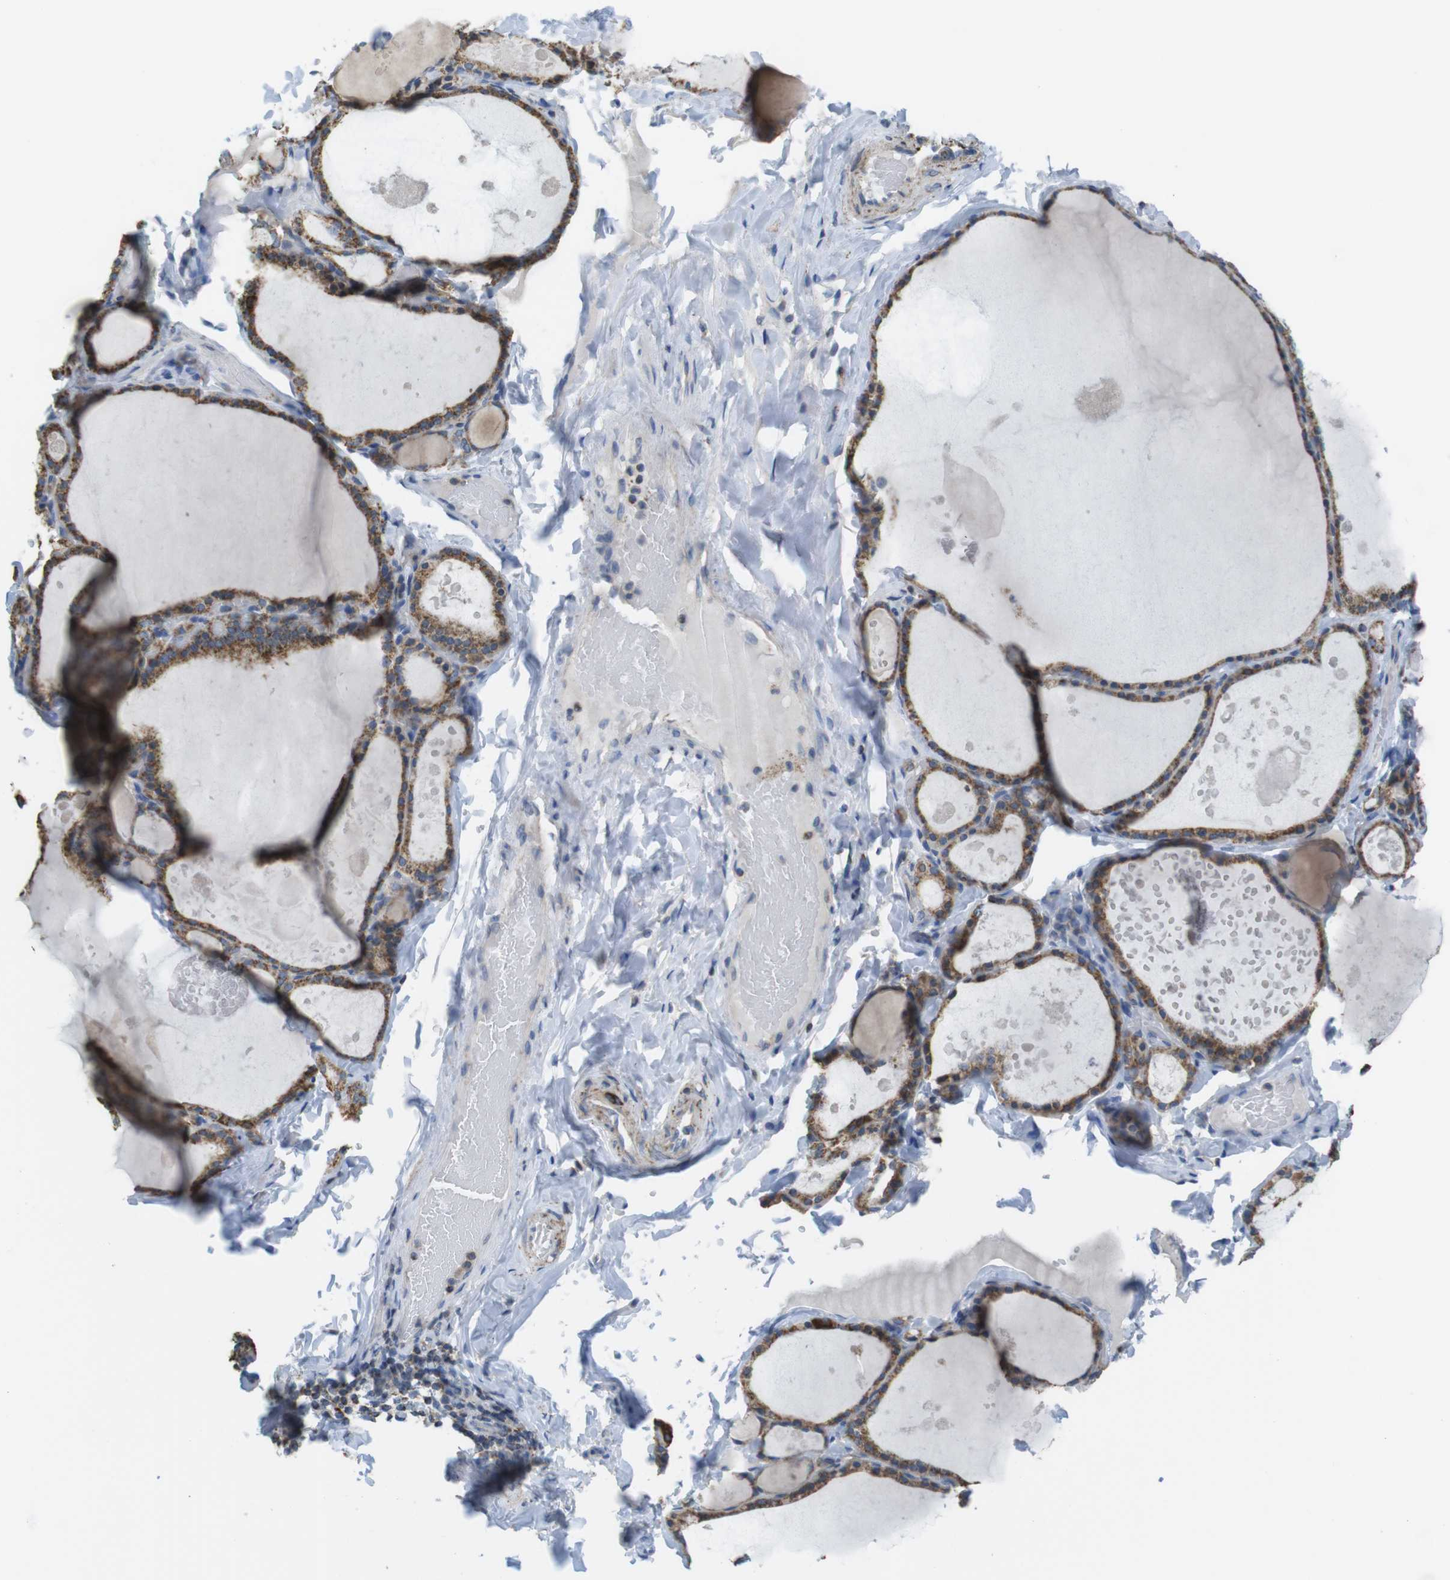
{"staining": {"intensity": "strong", "quantity": ">75%", "location": "cytoplasmic/membranous"}, "tissue": "thyroid gland", "cell_type": "Glandular cells", "image_type": "normal", "snomed": [{"axis": "morphology", "description": "Normal tissue, NOS"}, {"axis": "topography", "description": "Thyroid gland"}], "caption": "DAB immunohistochemical staining of normal human thyroid gland shows strong cytoplasmic/membranous protein staining in approximately >75% of glandular cells.", "gene": "GRIK1", "patient": {"sex": "male", "age": 56}}